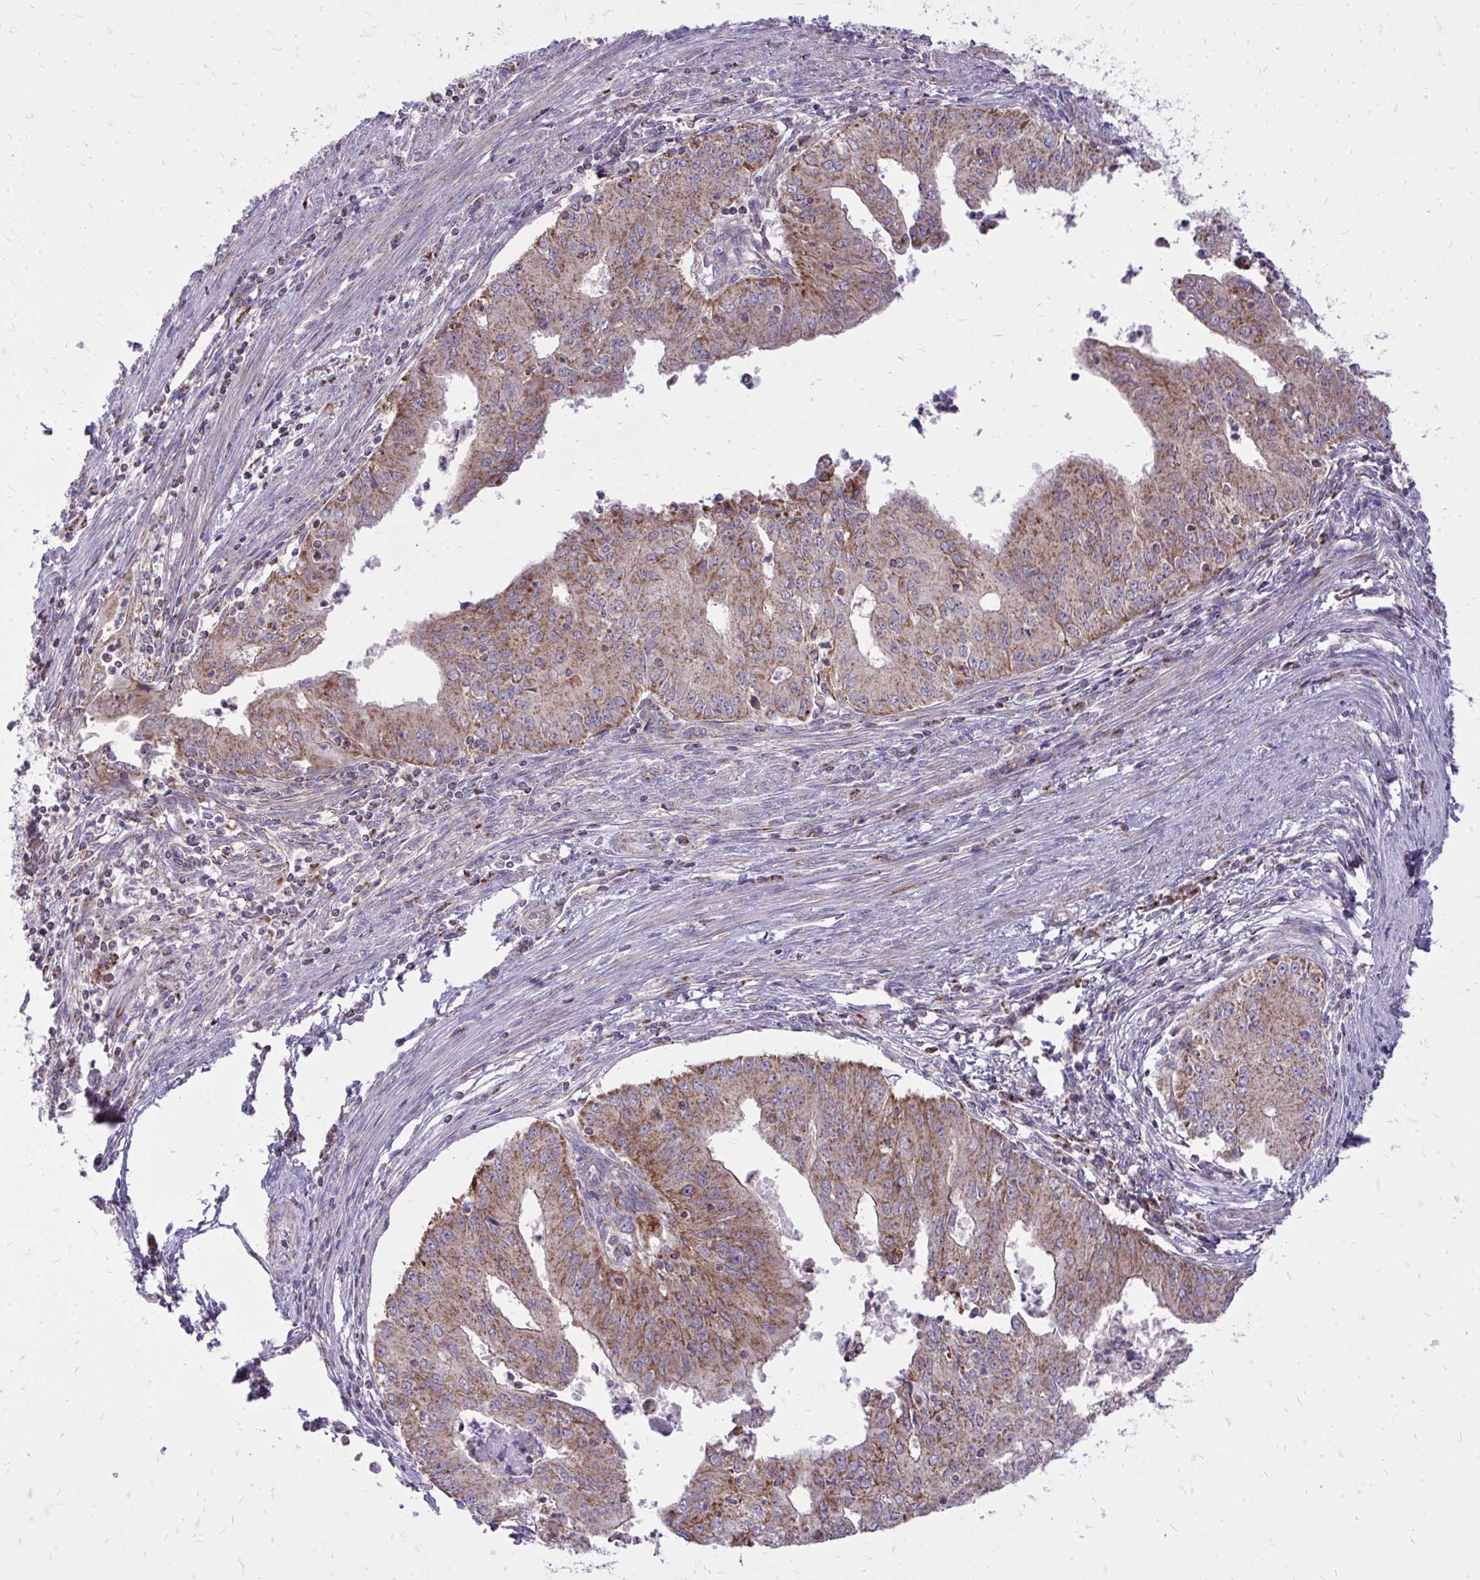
{"staining": {"intensity": "moderate", "quantity": ">75%", "location": "cytoplasmic/membranous"}, "tissue": "endometrial cancer", "cell_type": "Tumor cells", "image_type": "cancer", "snomed": [{"axis": "morphology", "description": "Adenocarcinoma, NOS"}, {"axis": "topography", "description": "Endometrium"}], "caption": "This is a photomicrograph of immunohistochemistry staining of endometrial cancer (adenocarcinoma), which shows moderate staining in the cytoplasmic/membranous of tumor cells.", "gene": "SPTBN2", "patient": {"sex": "female", "age": 50}}